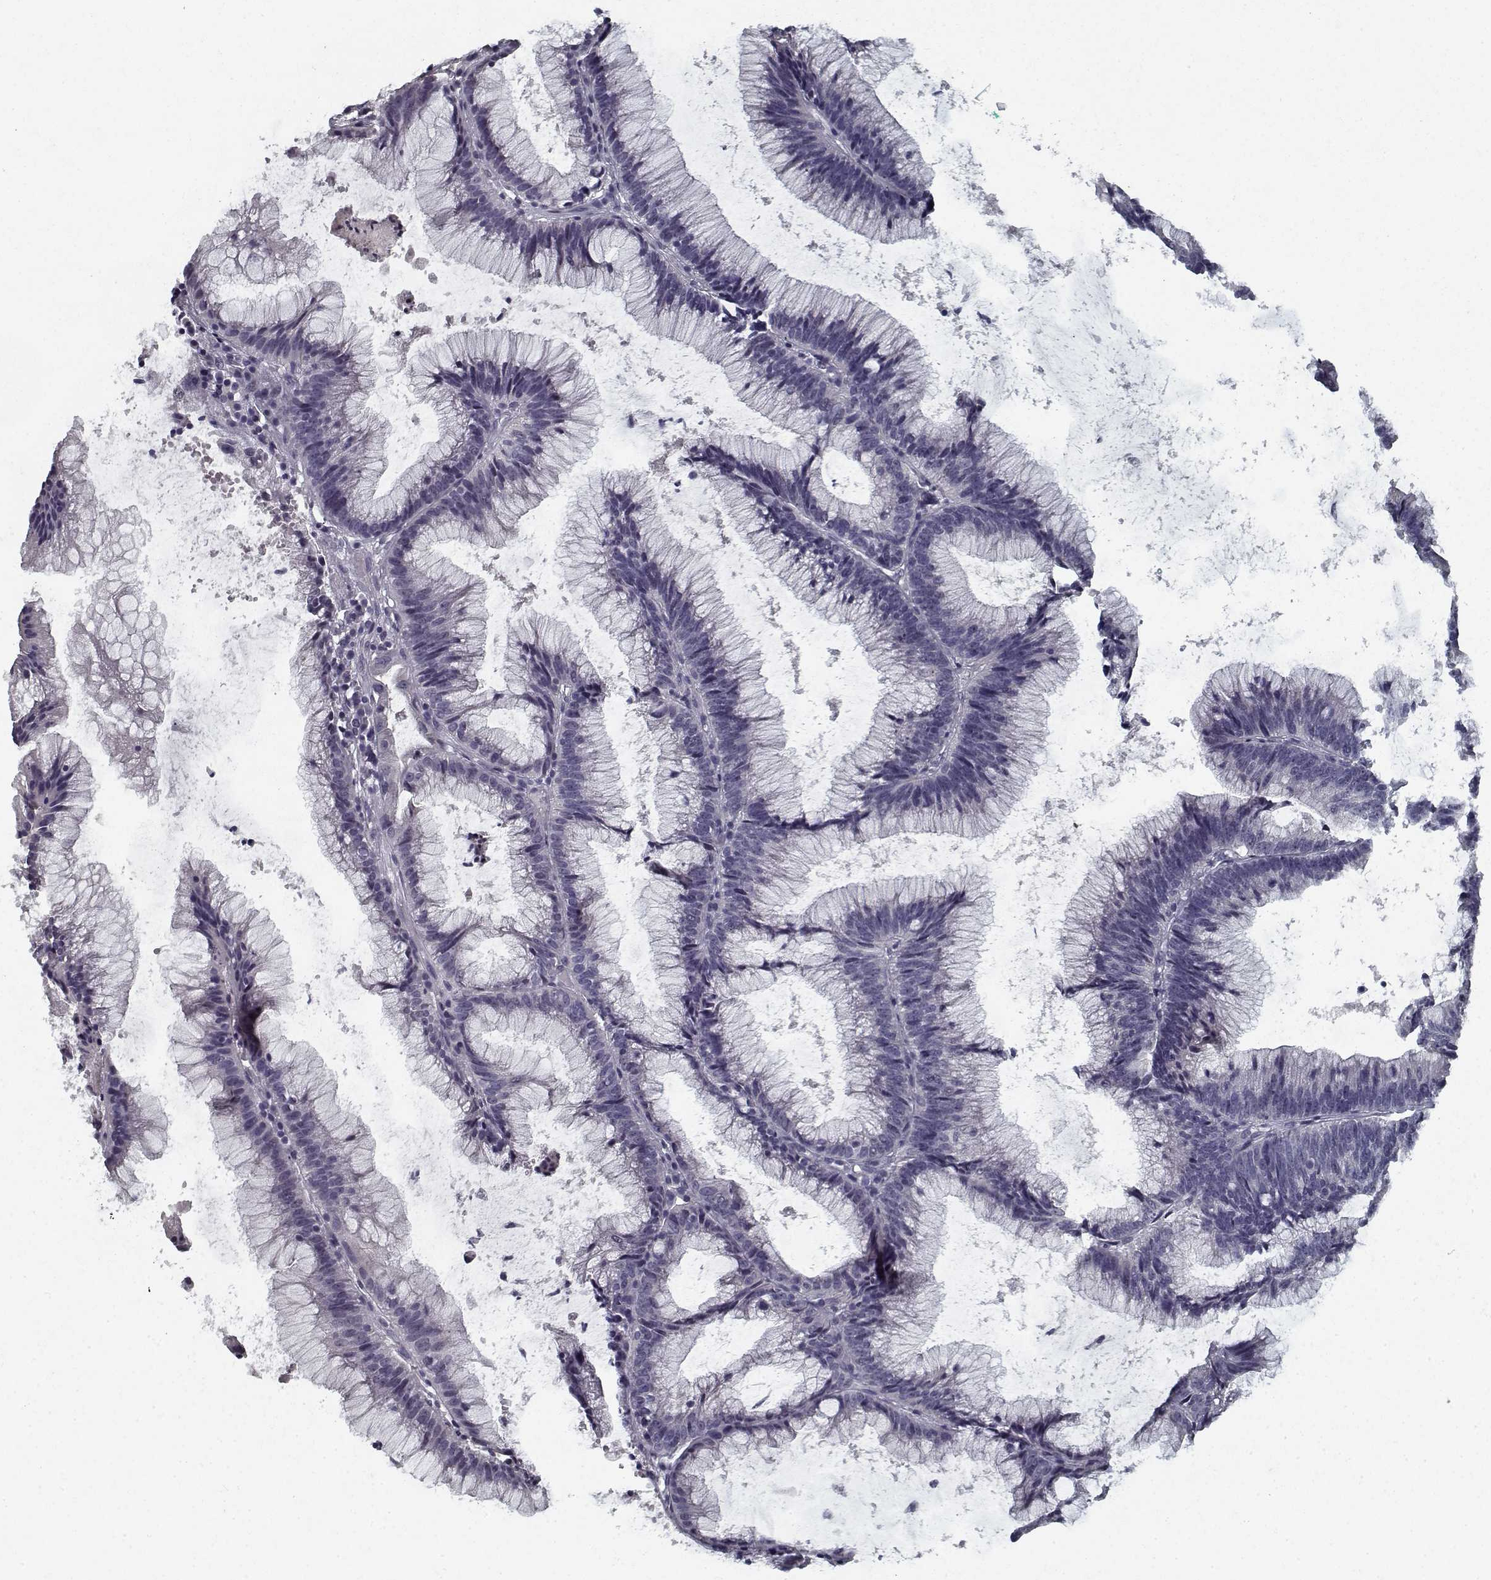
{"staining": {"intensity": "negative", "quantity": "none", "location": "none"}, "tissue": "colorectal cancer", "cell_type": "Tumor cells", "image_type": "cancer", "snomed": [{"axis": "morphology", "description": "Adenocarcinoma, NOS"}, {"axis": "topography", "description": "Colon"}], "caption": "The photomicrograph exhibits no significant positivity in tumor cells of colorectal cancer.", "gene": "GAD2", "patient": {"sex": "female", "age": 78}}